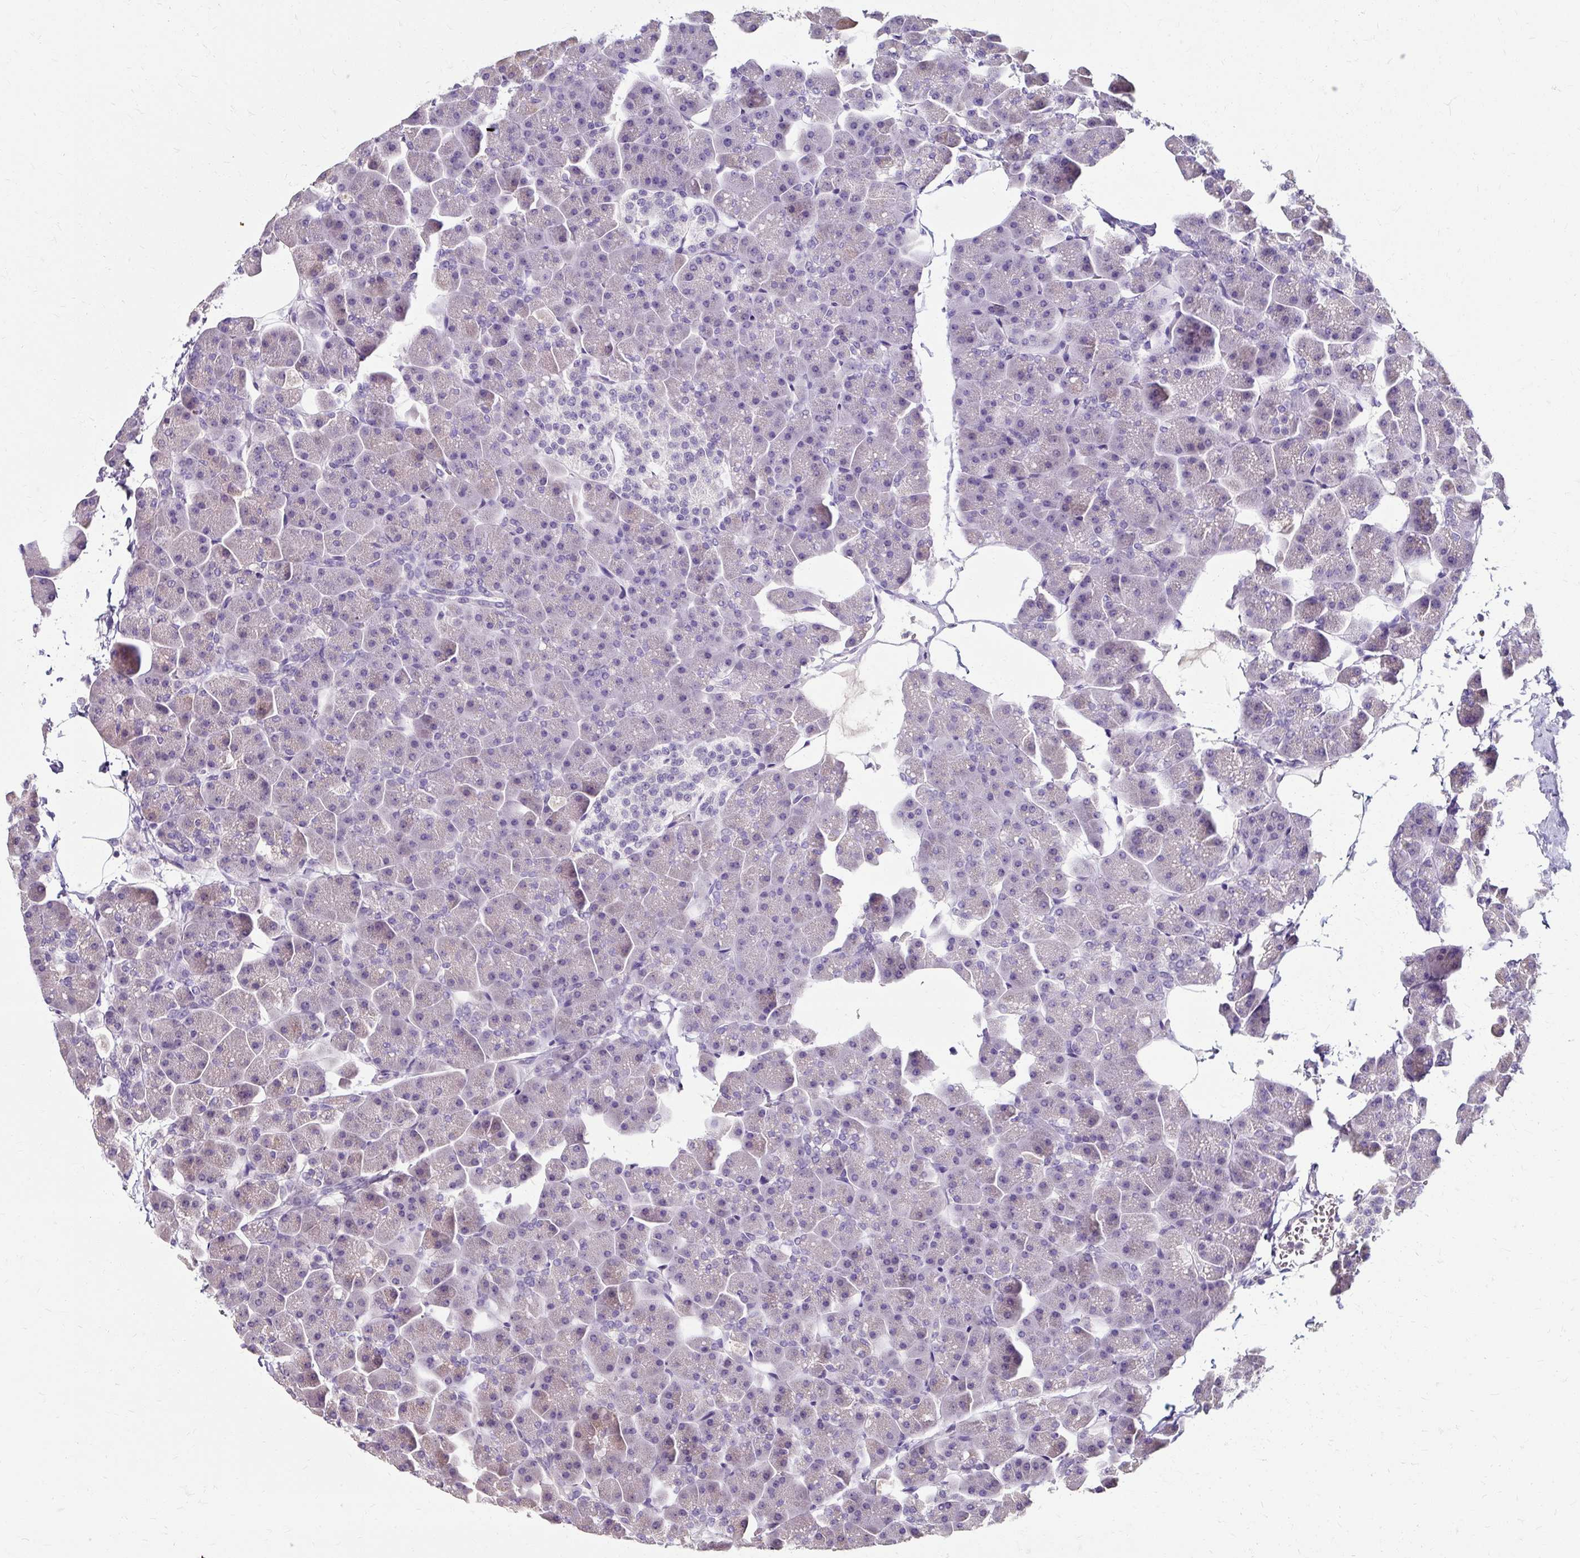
{"staining": {"intensity": "weak", "quantity": "25%-75%", "location": "cytoplasmic/membranous"}, "tissue": "pancreas", "cell_type": "Exocrine glandular cells", "image_type": "normal", "snomed": [{"axis": "morphology", "description": "Normal tissue, NOS"}, {"axis": "topography", "description": "Pancreas"}], "caption": "Protein staining by immunohistochemistry exhibits weak cytoplasmic/membranous expression in about 25%-75% of exocrine glandular cells in benign pancreas. (DAB (3,3'-diaminobenzidine) = brown stain, brightfield microscopy at high magnification).", "gene": "KLHL24", "patient": {"sex": "male", "age": 35}}